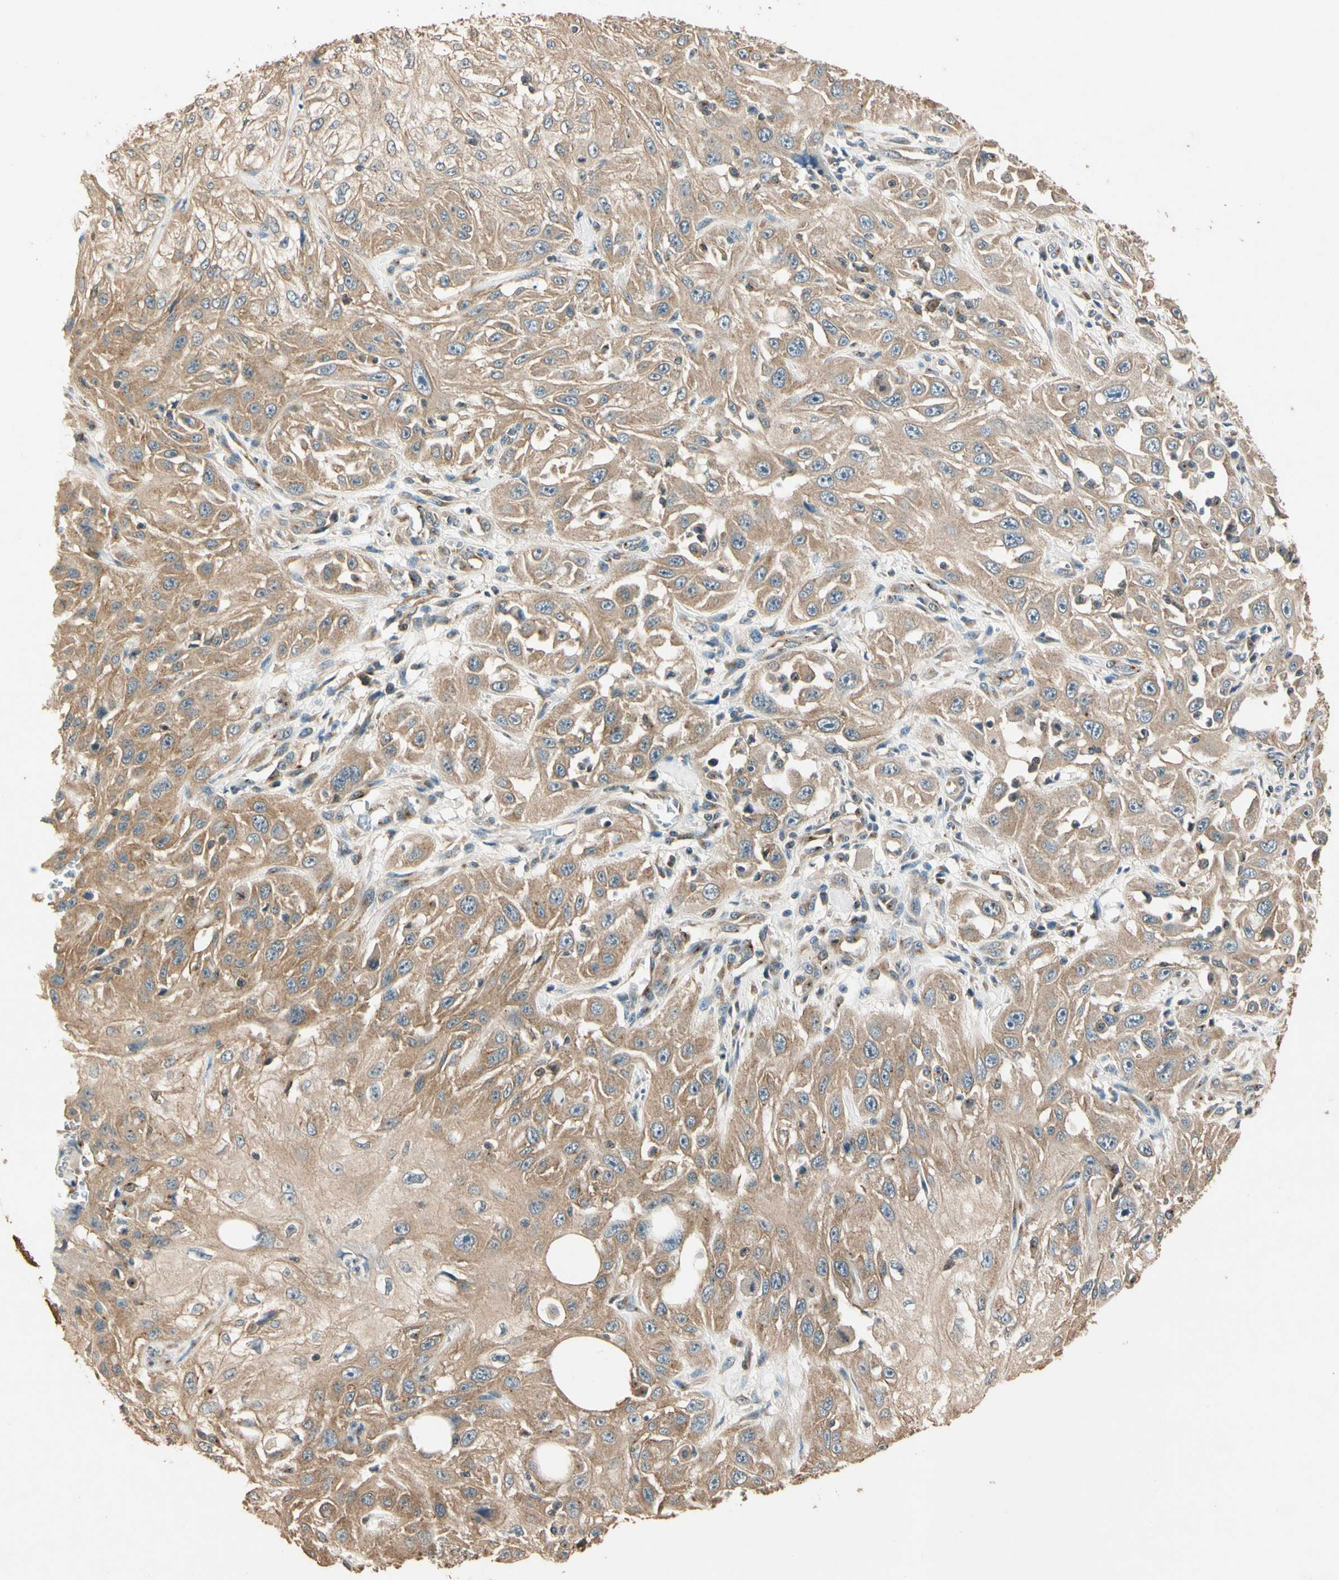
{"staining": {"intensity": "moderate", "quantity": ">75%", "location": "cytoplasmic/membranous"}, "tissue": "skin cancer", "cell_type": "Tumor cells", "image_type": "cancer", "snomed": [{"axis": "morphology", "description": "Squamous cell carcinoma, NOS"}, {"axis": "topography", "description": "Skin"}], "caption": "Immunohistochemistry (DAB (3,3'-diaminobenzidine)) staining of squamous cell carcinoma (skin) demonstrates moderate cytoplasmic/membranous protein staining in approximately >75% of tumor cells.", "gene": "AKAP9", "patient": {"sex": "male", "age": 75}}